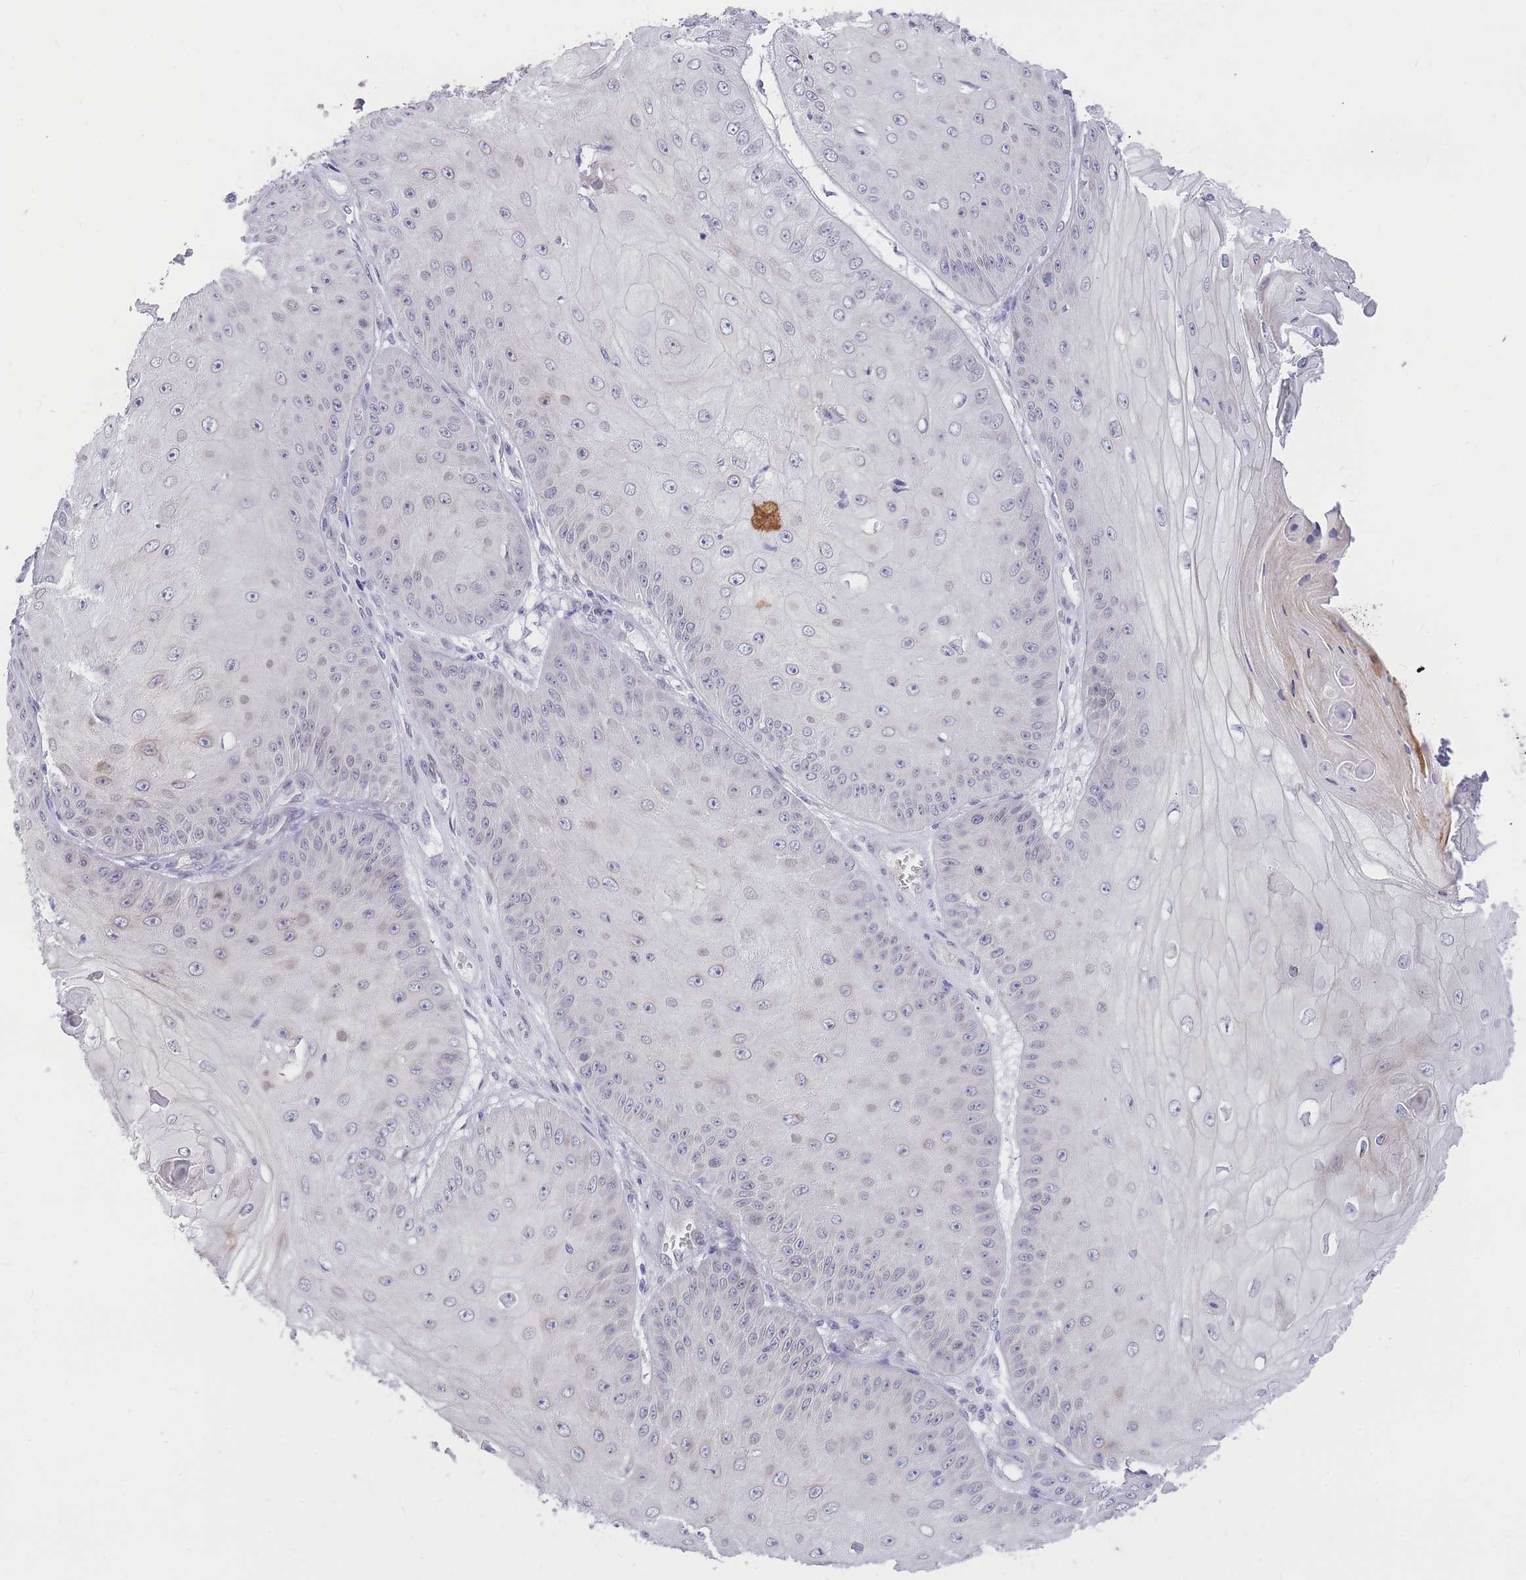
{"staining": {"intensity": "negative", "quantity": "none", "location": "none"}, "tissue": "skin cancer", "cell_type": "Tumor cells", "image_type": "cancer", "snomed": [{"axis": "morphology", "description": "Squamous cell carcinoma, NOS"}, {"axis": "topography", "description": "Skin"}], "caption": "A high-resolution histopathology image shows IHC staining of squamous cell carcinoma (skin), which displays no significant expression in tumor cells. (Stains: DAB (3,3'-diaminobenzidine) IHC with hematoxylin counter stain, Microscopy: brightfield microscopy at high magnification).", "gene": "HOOK2", "patient": {"sex": "male", "age": 70}}